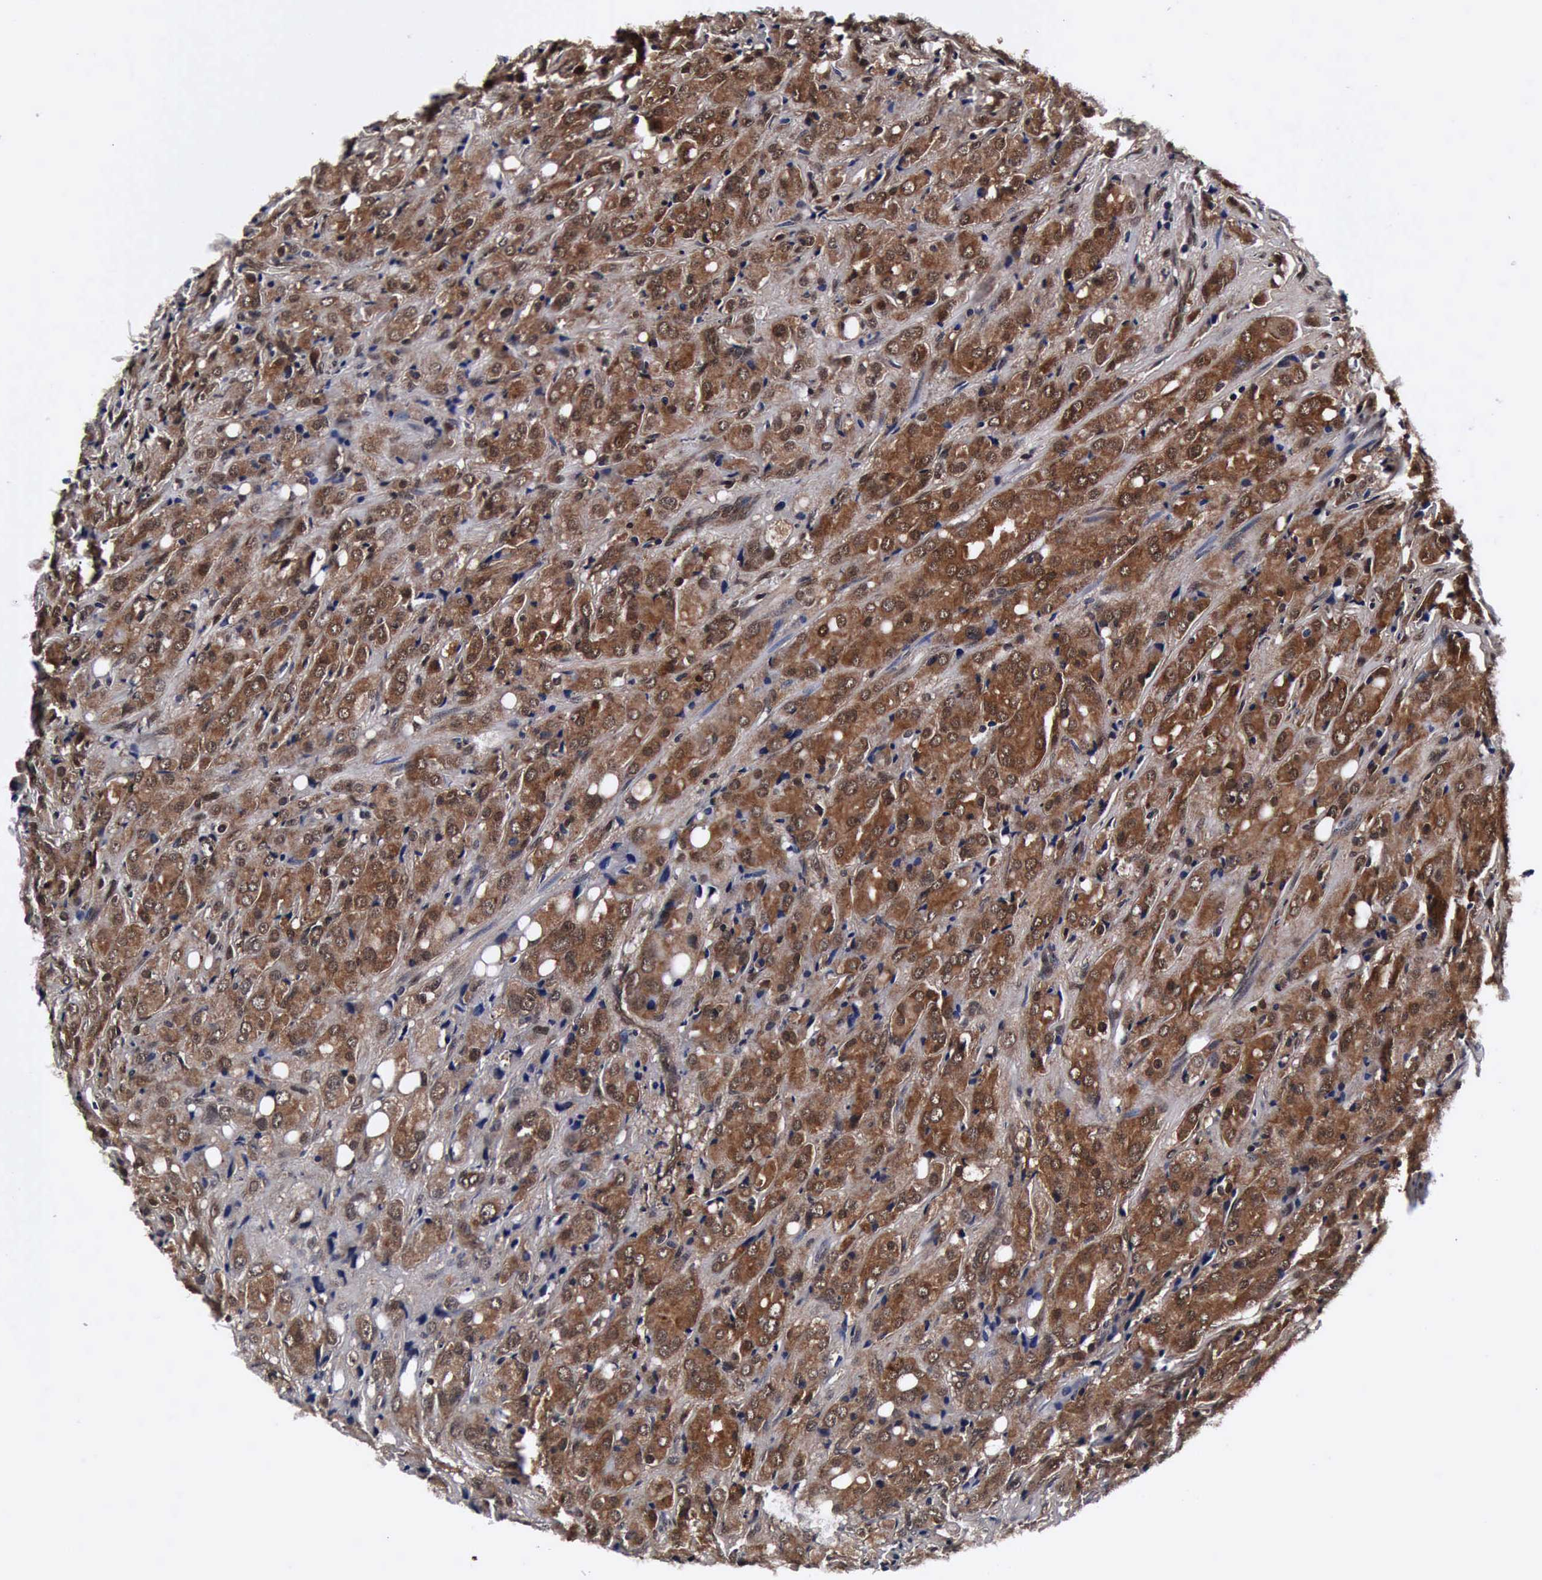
{"staining": {"intensity": "strong", "quantity": ">75%", "location": "cytoplasmic/membranous,nuclear"}, "tissue": "prostate cancer", "cell_type": "Tumor cells", "image_type": "cancer", "snomed": [{"axis": "morphology", "description": "Adenocarcinoma, High grade"}, {"axis": "topography", "description": "Prostate"}], "caption": "Prostate adenocarcinoma (high-grade) tissue displays strong cytoplasmic/membranous and nuclear expression in about >75% of tumor cells", "gene": "UBC", "patient": {"sex": "male", "age": 68}}